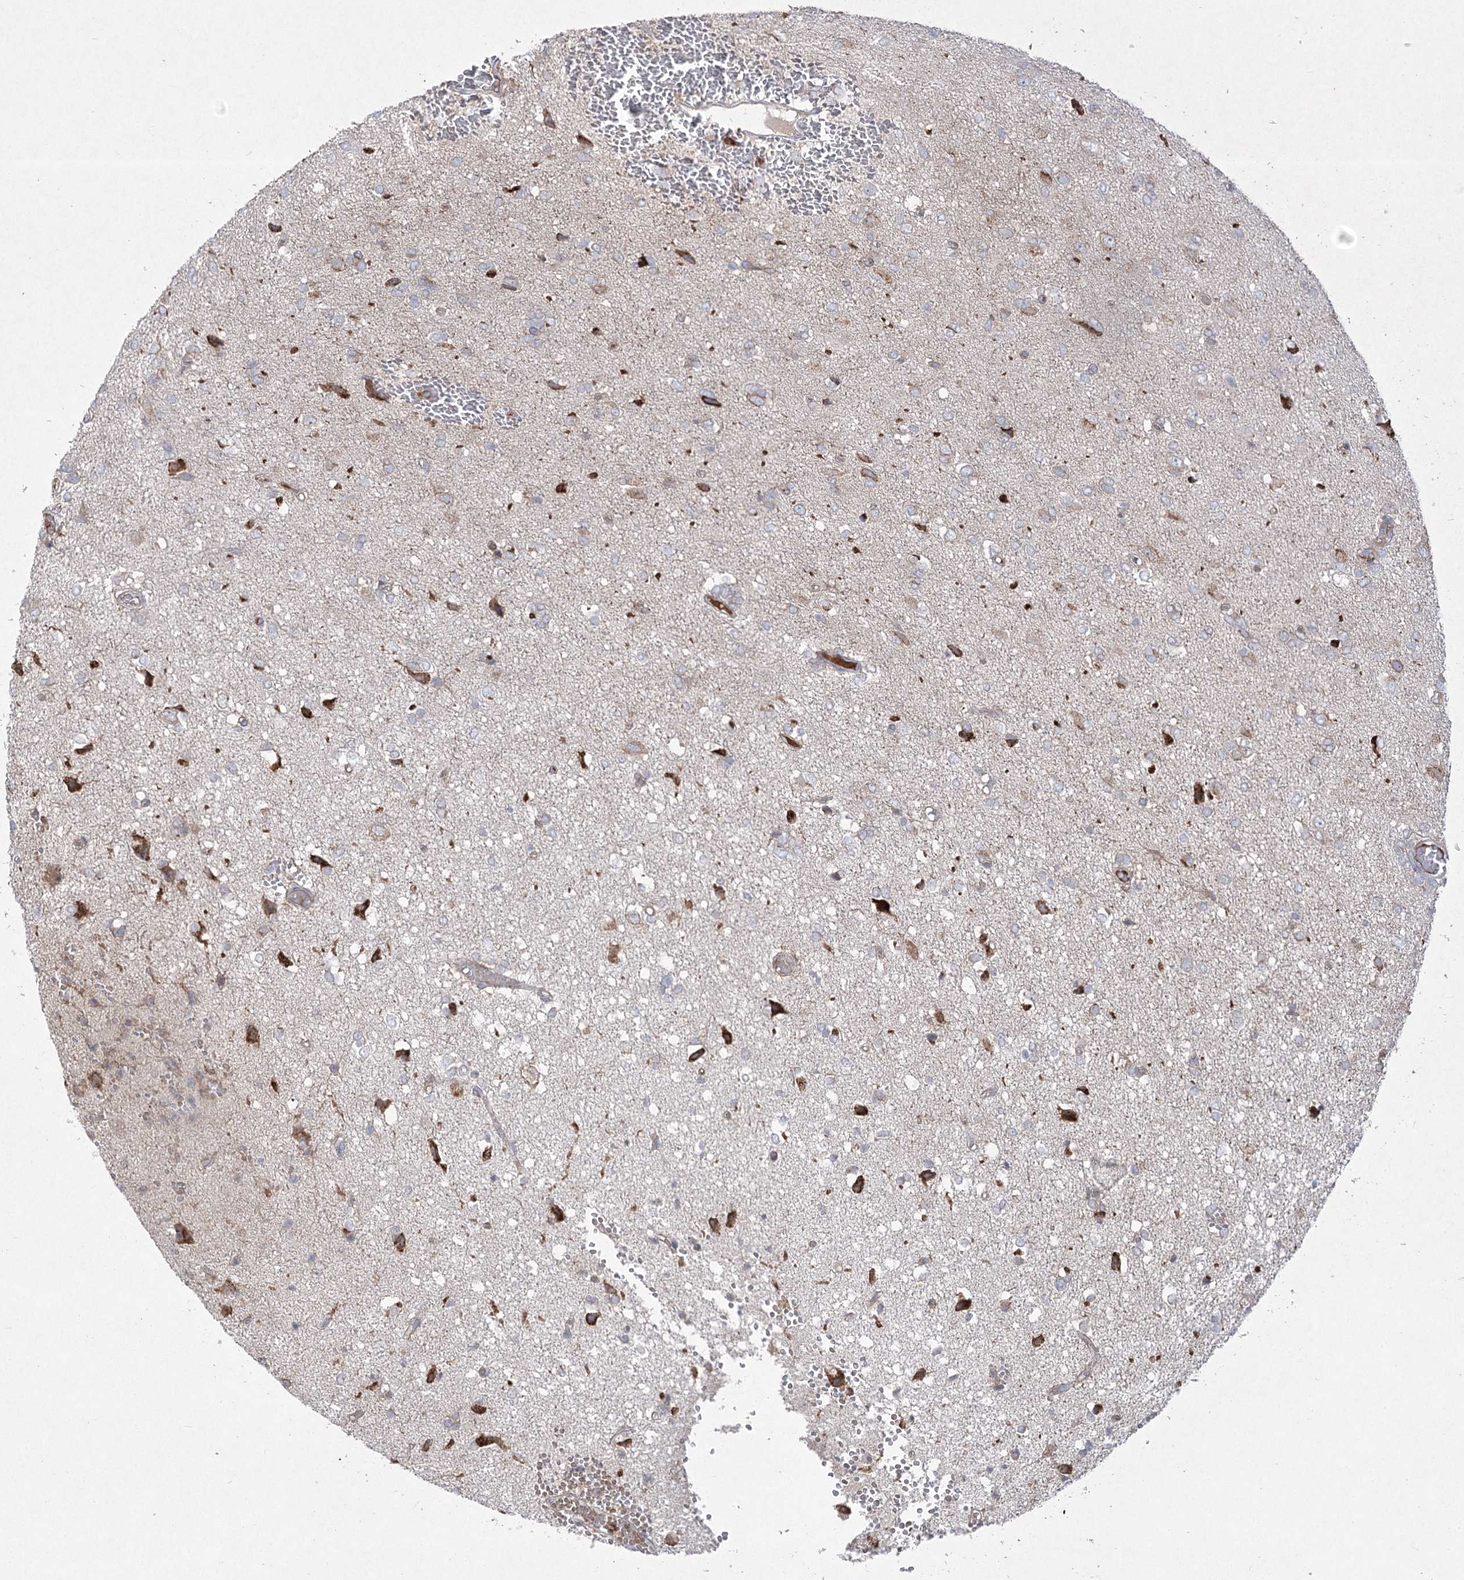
{"staining": {"intensity": "moderate", "quantity": "<25%", "location": "cytoplasmic/membranous"}, "tissue": "glioma", "cell_type": "Tumor cells", "image_type": "cancer", "snomed": [{"axis": "morphology", "description": "Glioma, malignant, High grade"}, {"axis": "topography", "description": "Brain"}], "caption": "Immunohistochemical staining of high-grade glioma (malignant) displays moderate cytoplasmic/membranous protein staining in approximately <25% of tumor cells.", "gene": "PLEKHA5", "patient": {"sex": "female", "age": 59}}